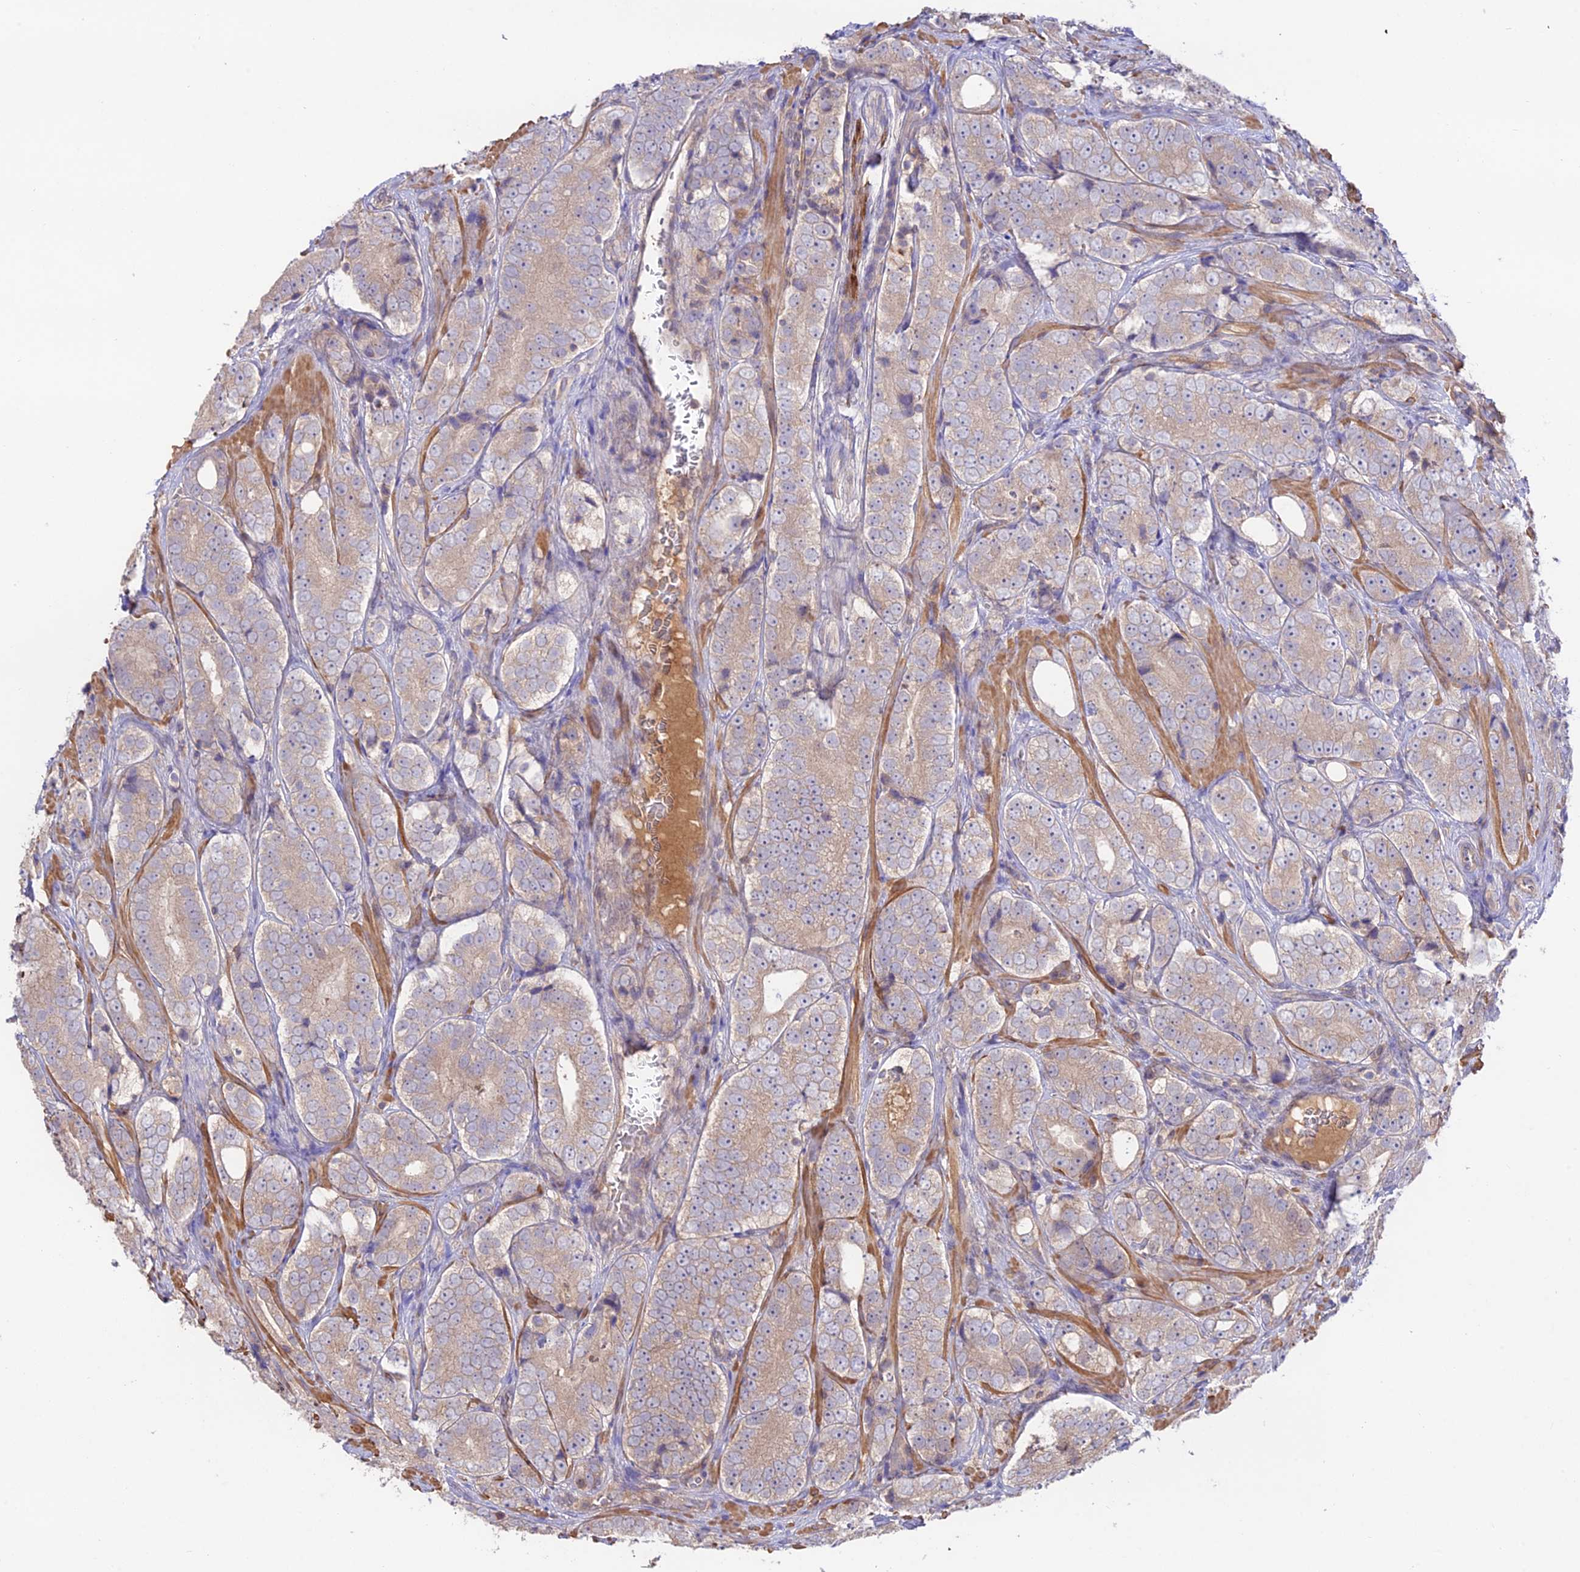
{"staining": {"intensity": "weak", "quantity": ">75%", "location": "cytoplasmic/membranous"}, "tissue": "prostate cancer", "cell_type": "Tumor cells", "image_type": "cancer", "snomed": [{"axis": "morphology", "description": "Adenocarcinoma, High grade"}, {"axis": "topography", "description": "Prostate"}], "caption": "DAB immunohistochemical staining of human prostate cancer (adenocarcinoma (high-grade)) reveals weak cytoplasmic/membranous protein staining in about >75% of tumor cells.", "gene": "CLCF1", "patient": {"sex": "male", "age": 56}}